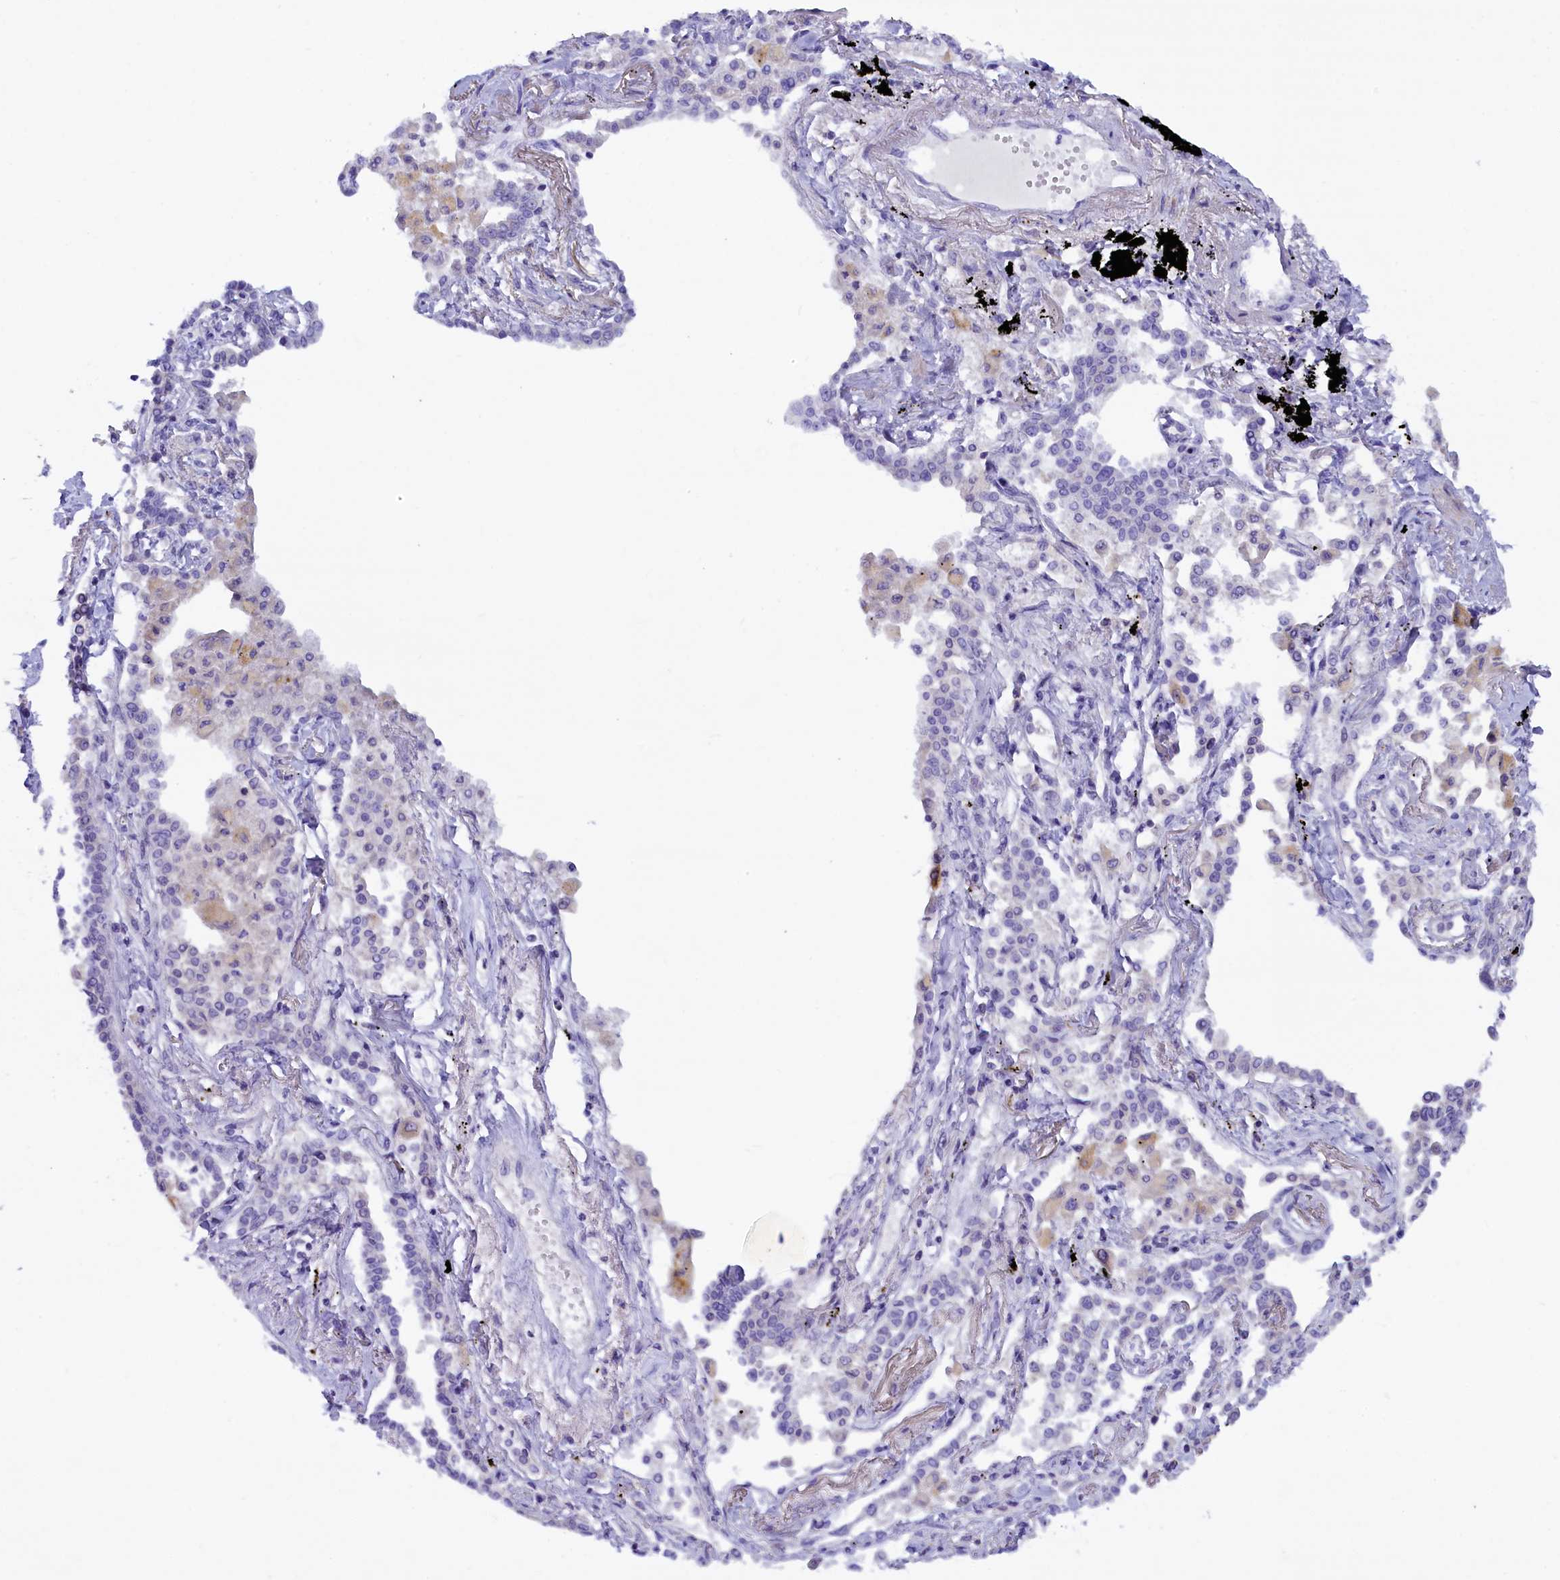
{"staining": {"intensity": "negative", "quantity": "none", "location": "none"}, "tissue": "lung cancer", "cell_type": "Tumor cells", "image_type": "cancer", "snomed": [{"axis": "morphology", "description": "Adenocarcinoma, NOS"}, {"axis": "topography", "description": "Lung"}], "caption": "Micrograph shows no protein expression in tumor cells of lung adenocarcinoma tissue.", "gene": "RTTN", "patient": {"sex": "male", "age": 67}}